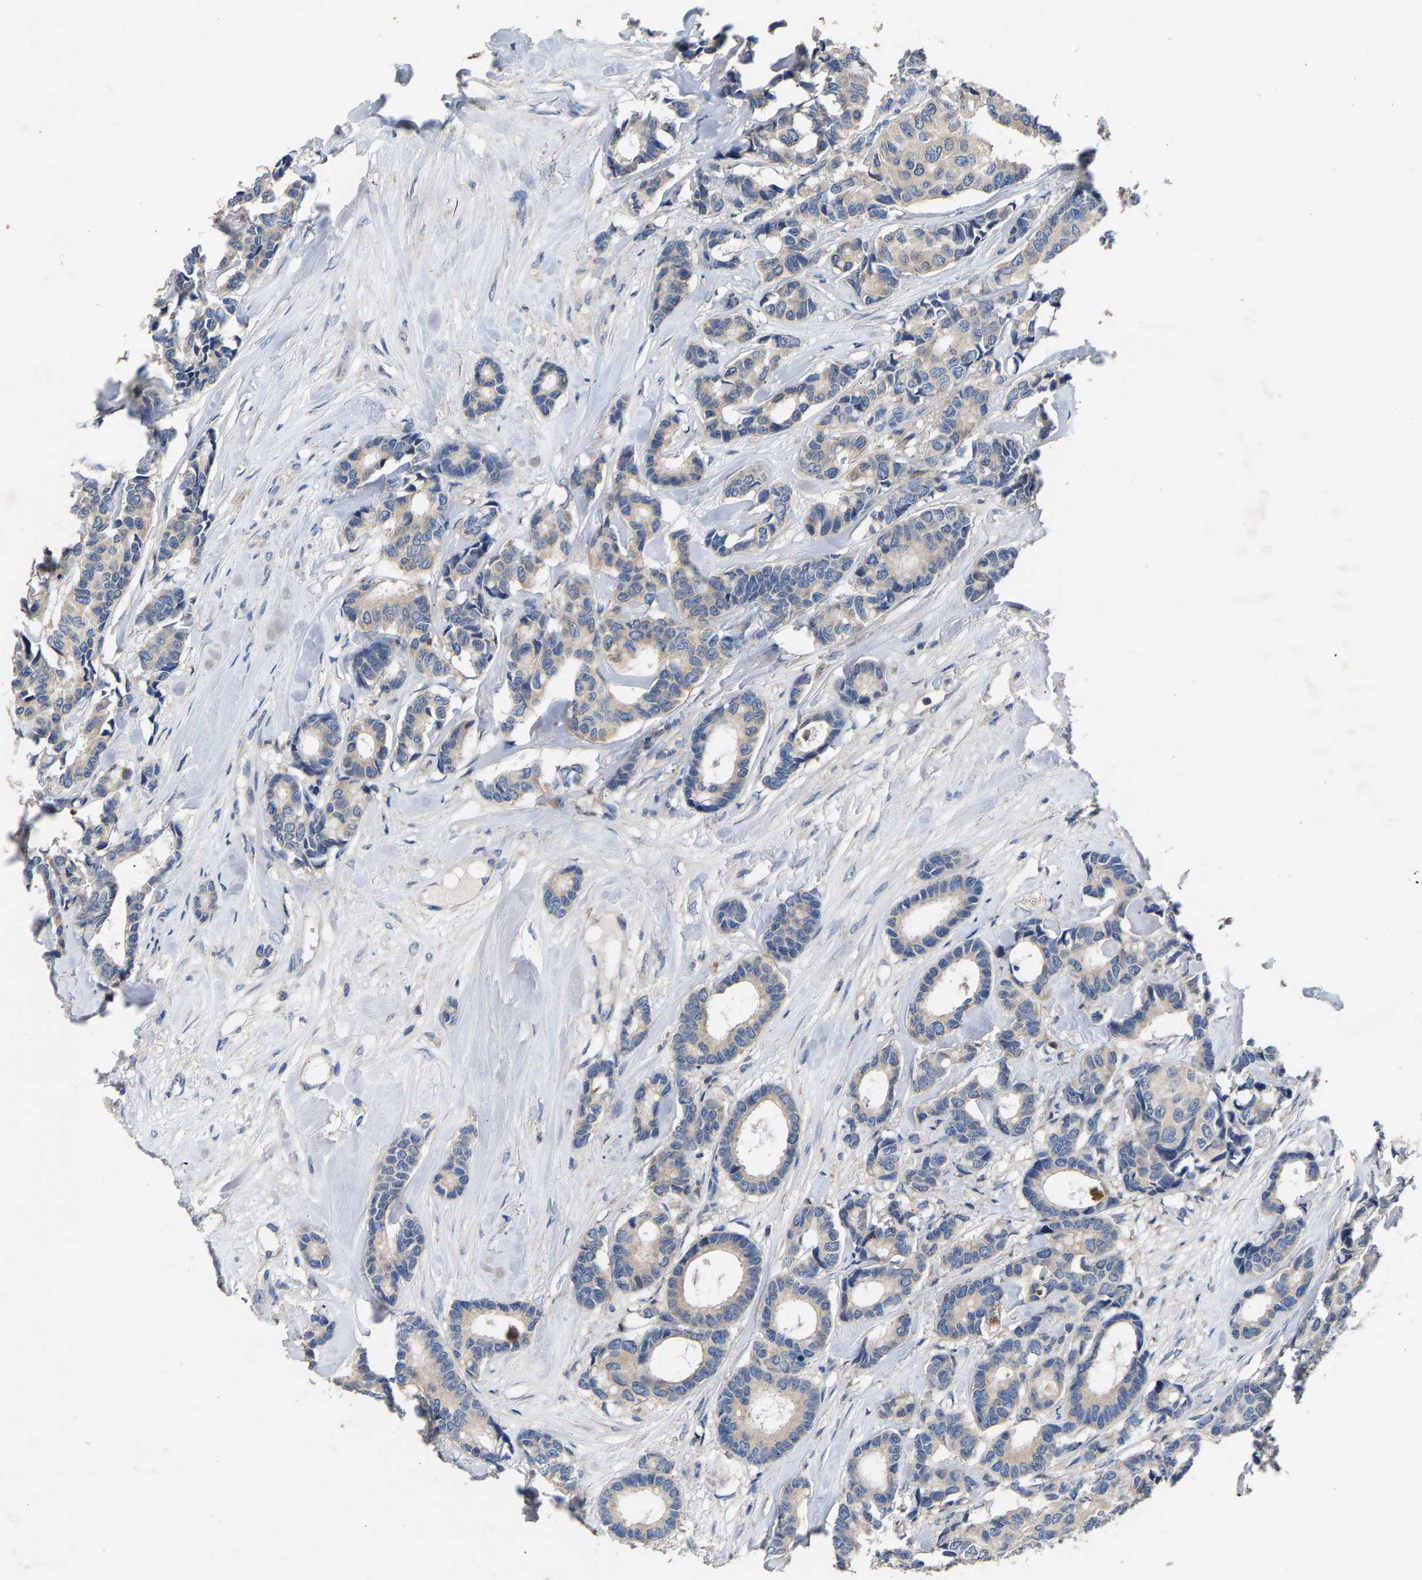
{"staining": {"intensity": "weak", "quantity": ">75%", "location": "cytoplasmic/membranous"}, "tissue": "breast cancer", "cell_type": "Tumor cells", "image_type": "cancer", "snomed": [{"axis": "morphology", "description": "Duct carcinoma"}, {"axis": "topography", "description": "Breast"}], "caption": "Protein analysis of breast intraductal carcinoma tissue reveals weak cytoplasmic/membranous positivity in about >75% of tumor cells. (Brightfield microscopy of DAB IHC at high magnification).", "gene": "CCDC171", "patient": {"sex": "female", "age": 87}}